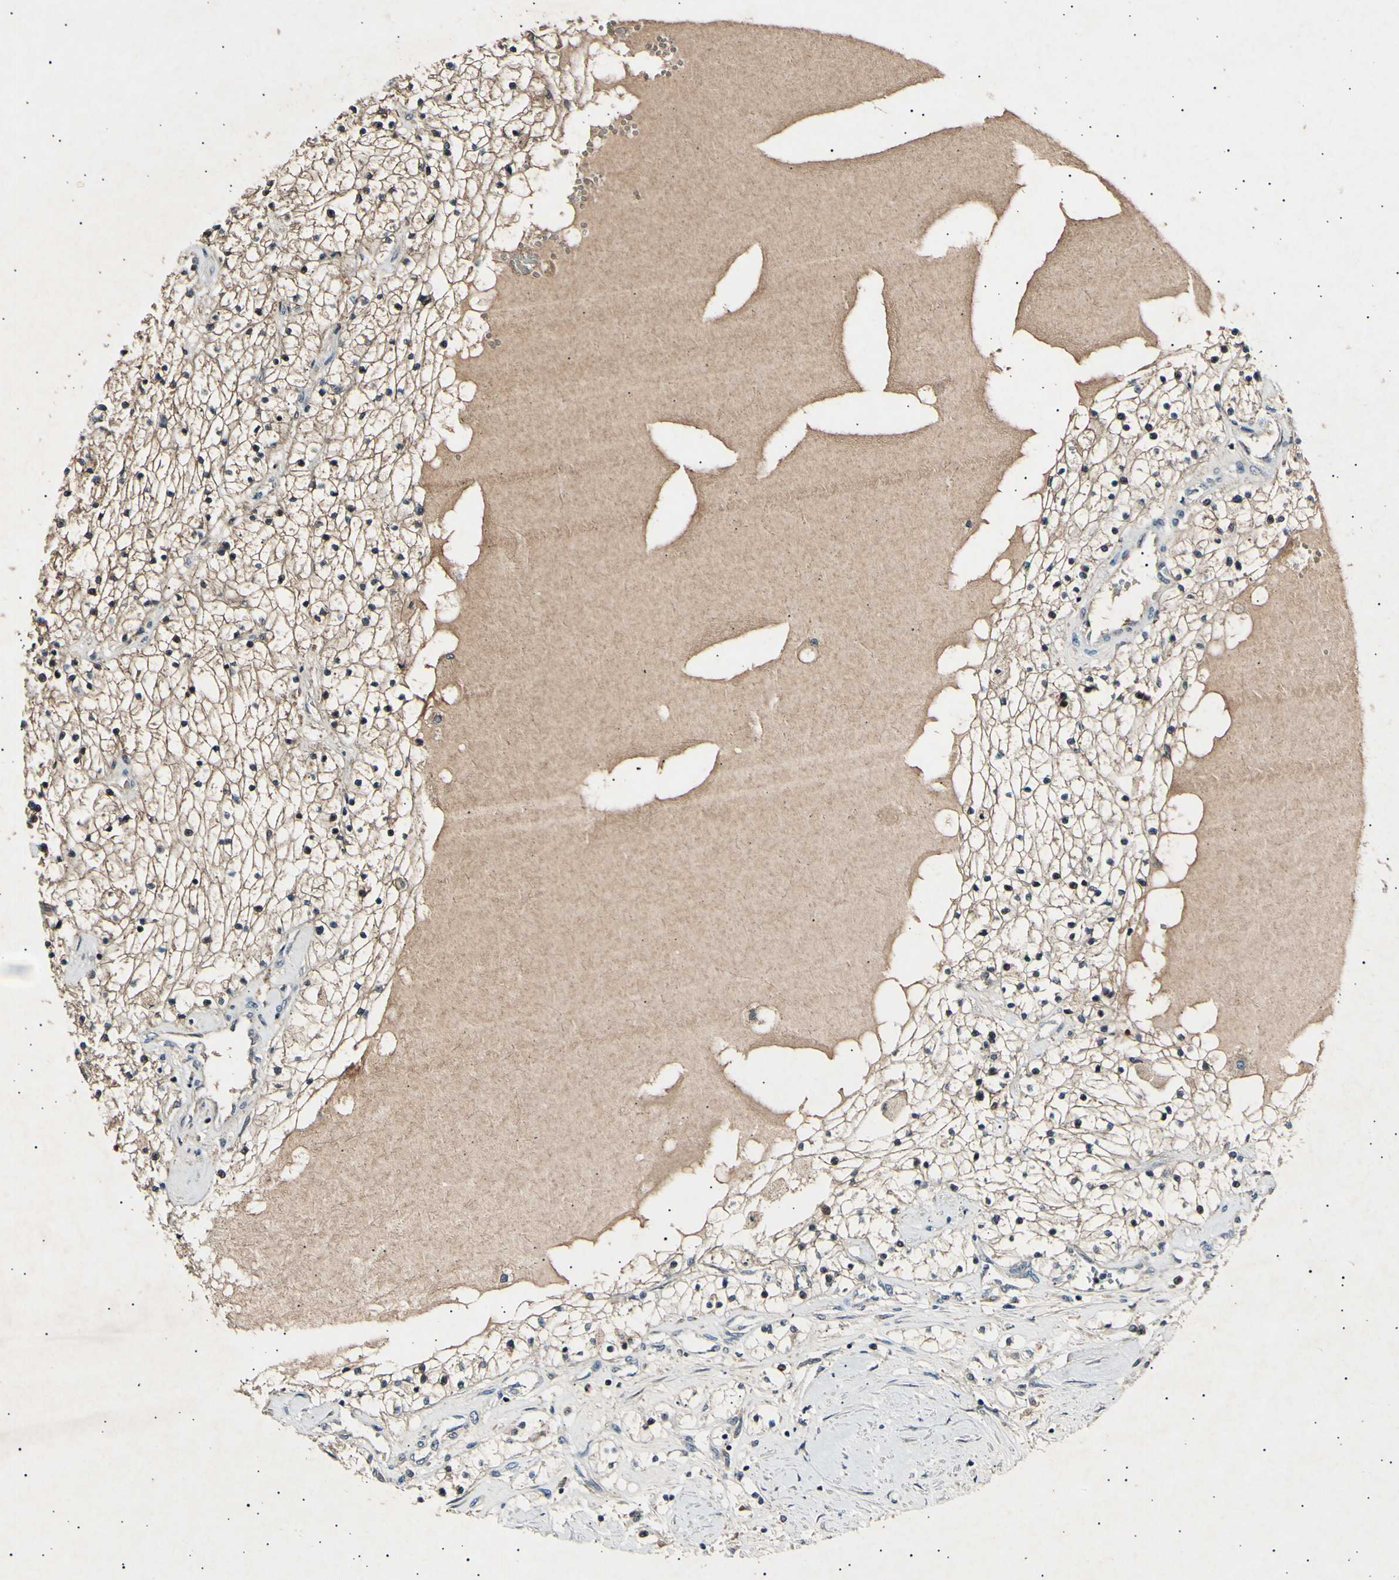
{"staining": {"intensity": "weak", "quantity": ">75%", "location": "cytoplasmic/membranous"}, "tissue": "renal cancer", "cell_type": "Tumor cells", "image_type": "cancer", "snomed": [{"axis": "morphology", "description": "Adenocarcinoma, NOS"}, {"axis": "topography", "description": "Kidney"}], "caption": "Renal adenocarcinoma stained for a protein demonstrates weak cytoplasmic/membranous positivity in tumor cells. (brown staining indicates protein expression, while blue staining denotes nuclei).", "gene": "ADCY3", "patient": {"sex": "male", "age": 68}}